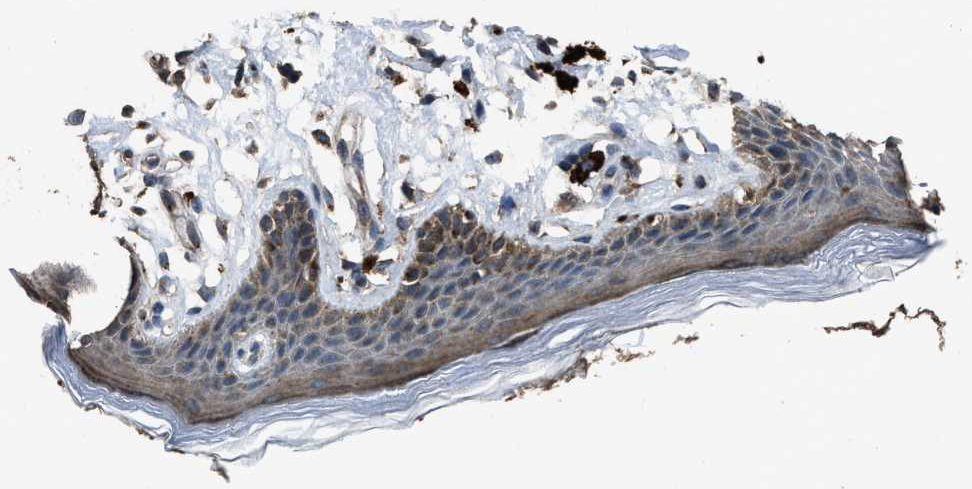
{"staining": {"intensity": "moderate", "quantity": "<25%", "location": "cytoplasmic/membranous"}, "tissue": "skin", "cell_type": "Epidermal cells", "image_type": "normal", "snomed": [{"axis": "morphology", "description": "Normal tissue, NOS"}, {"axis": "topography", "description": "Vulva"}], "caption": "A histopathology image of human skin stained for a protein shows moderate cytoplasmic/membranous brown staining in epidermal cells.", "gene": "SLC38A10", "patient": {"sex": "female", "age": 66}}